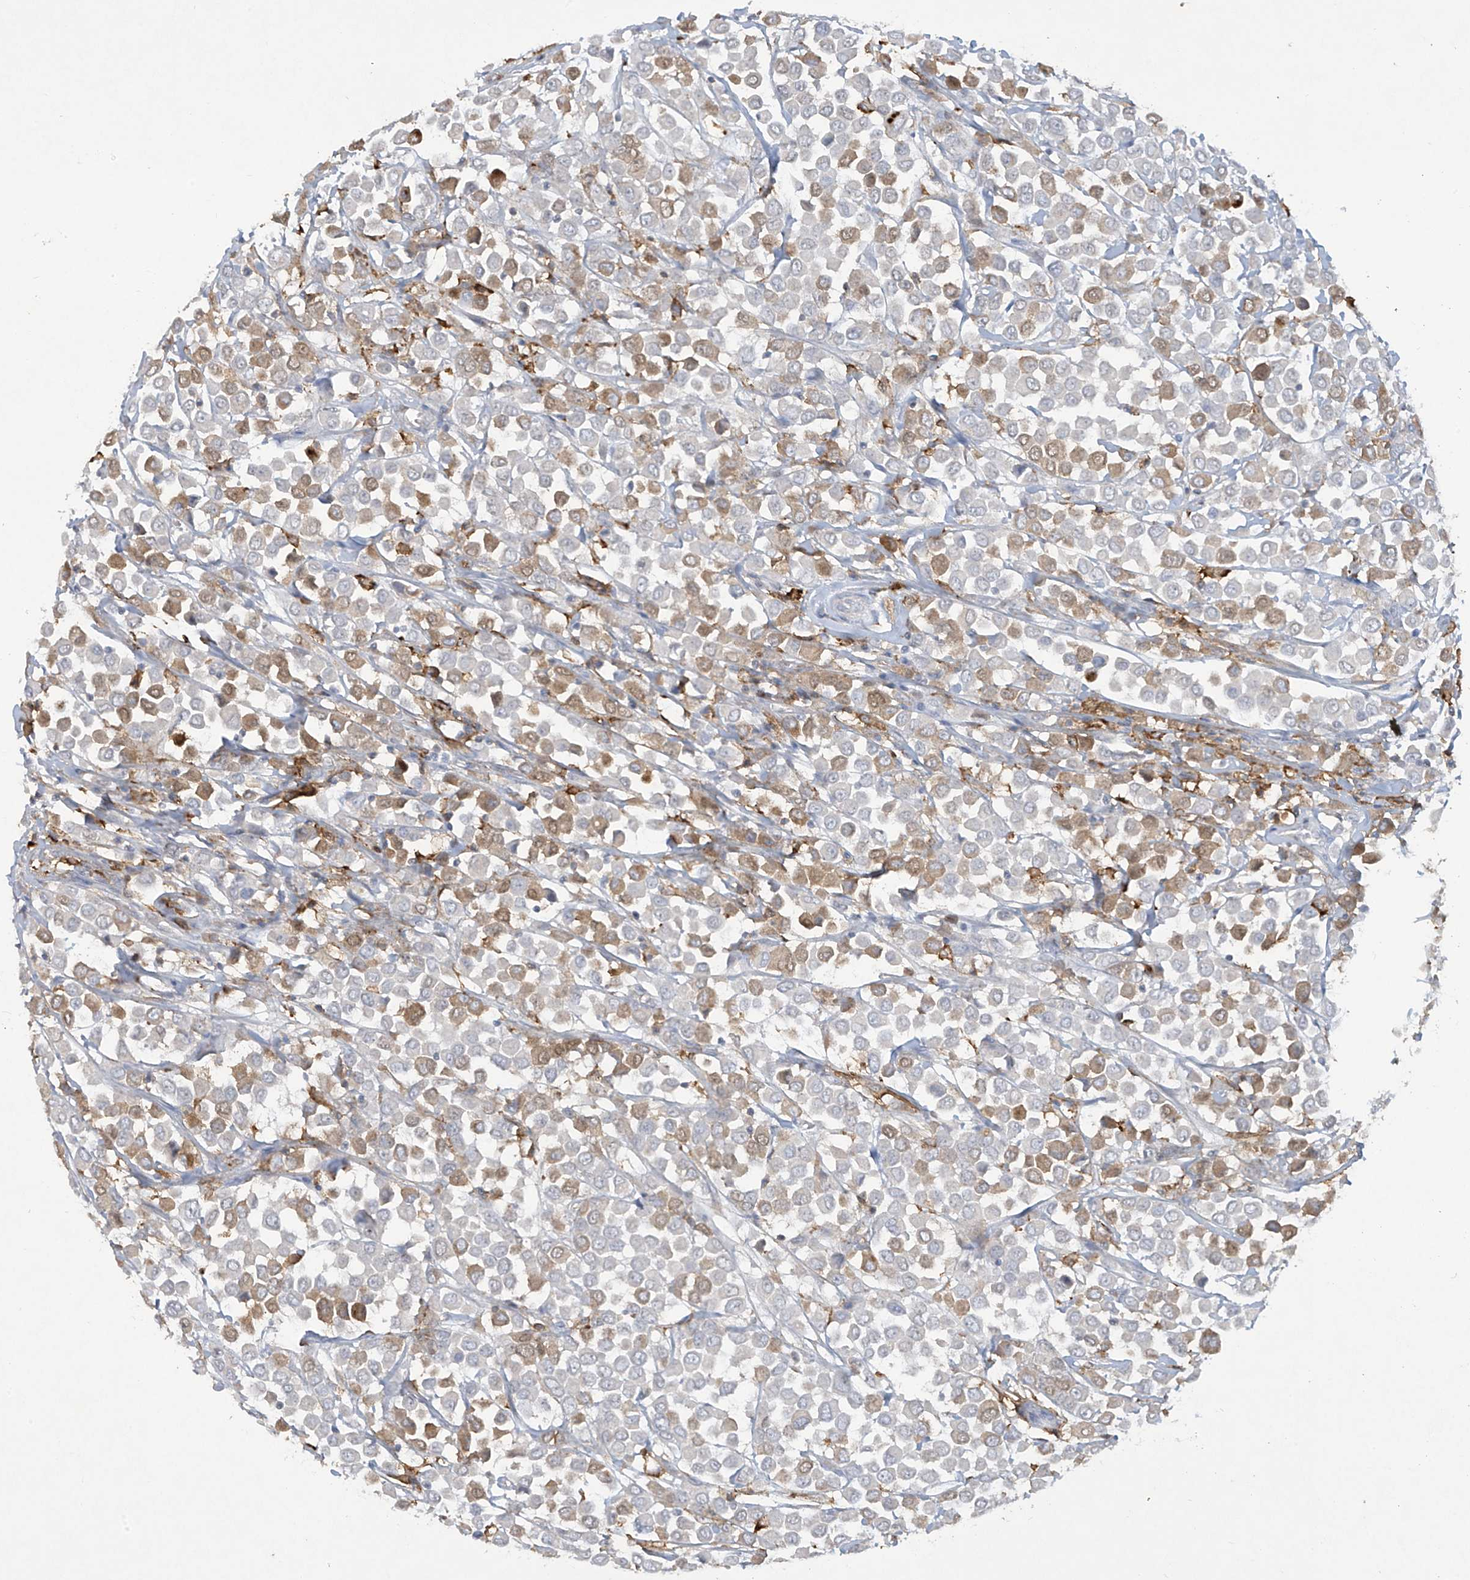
{"staining": {"intensity": "moderate", "quantity": "<25%", "location": "cytoplasmic/membranous"}, "tissue": "breast cancer", "cell_type": "Tumor cells", "image_type": "cancer", "snomed": [{"axis": "morphology", "description": "Duct carcinoma"}, {"axis": "topography", "description": "Breast"}], "caption": "This histopathology image shows breast intraductal carcinoma stained with immunohistochemistry (IHC) to label a protein in brown. The cytoplasmic/membranous of tumor cells show moderate positivity for the protein. Nuclei are counter-stained blue.", "gene": "FCGR3A", "patient": {"sex": "female", "age": 61}}